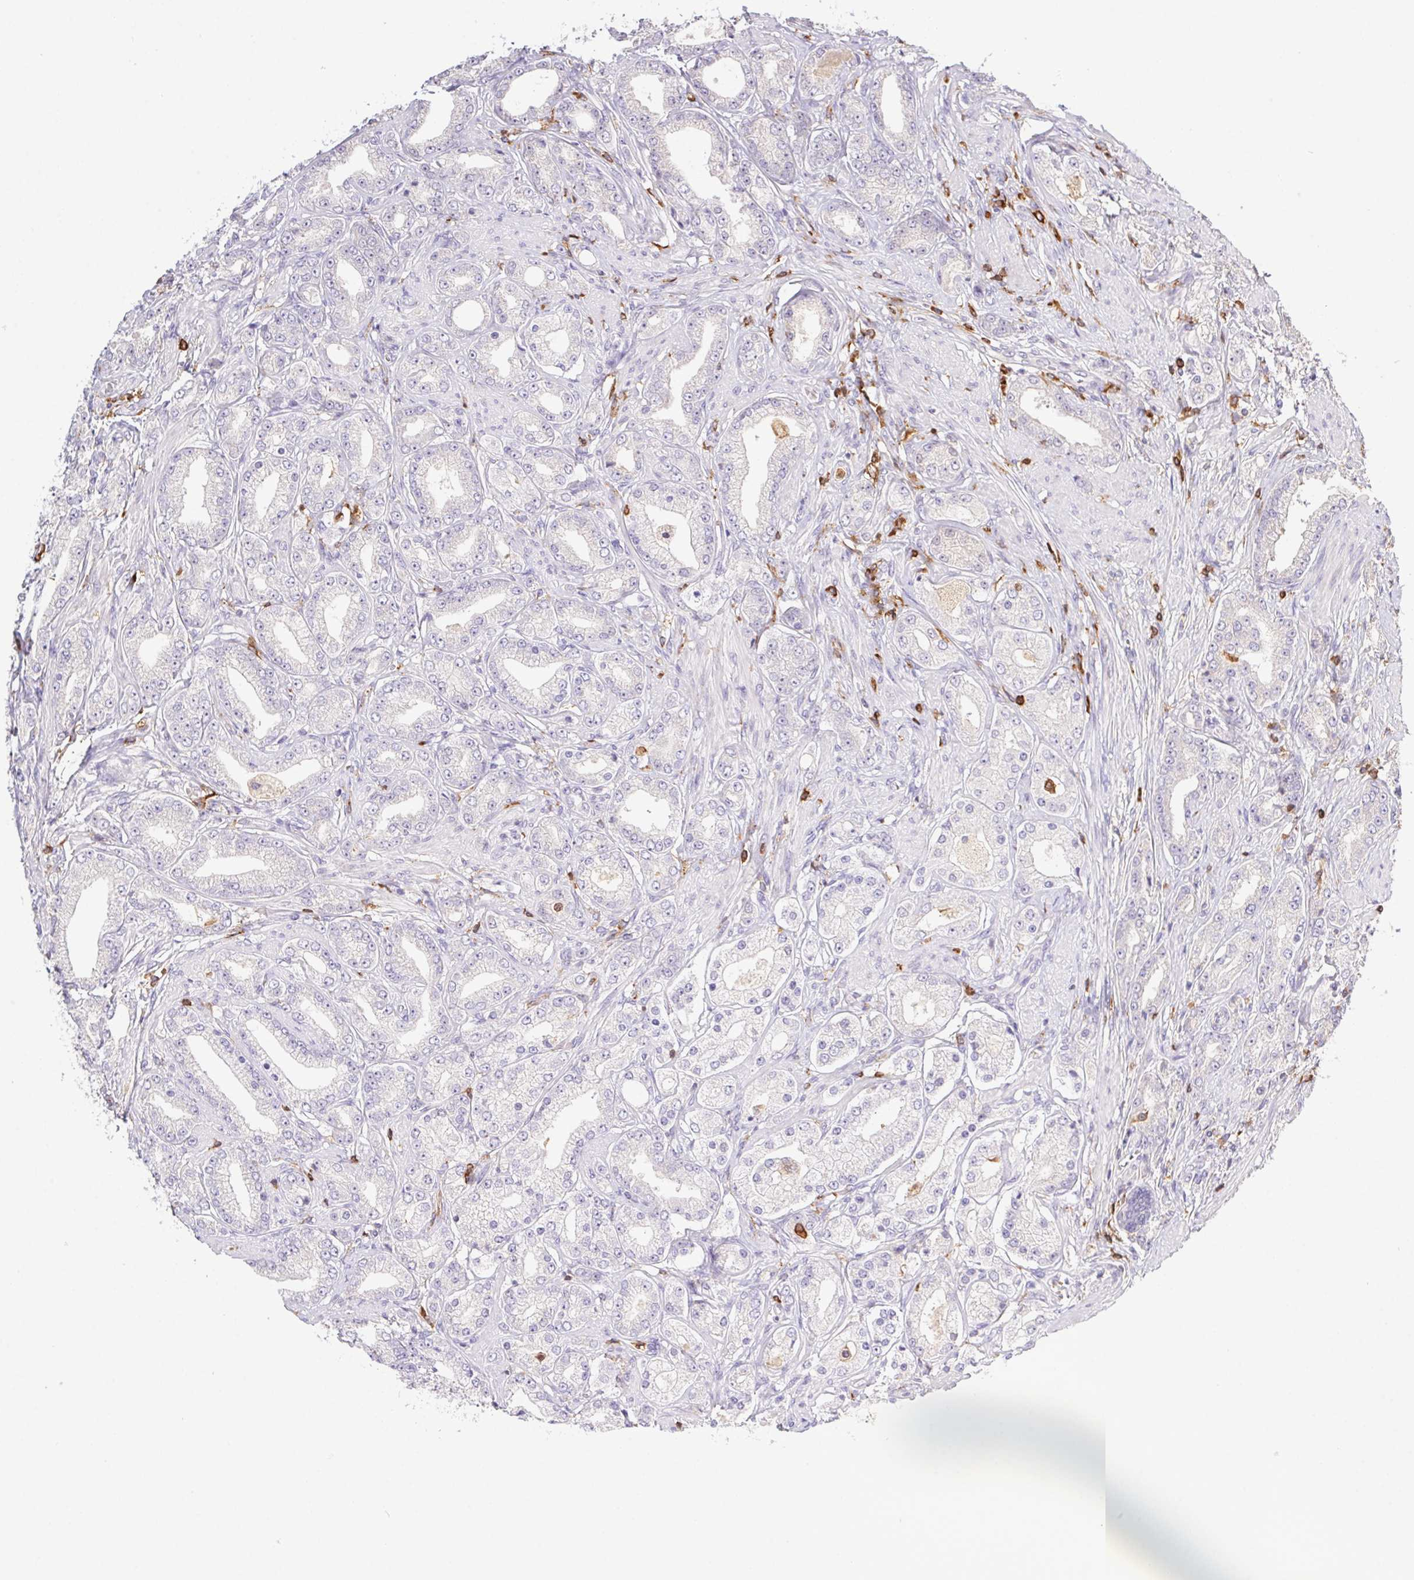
{"staining": {"intensity": "negative", "quantity": "none", "location": "none"}, "tissue": "prostate cancer", "cell_type": "Tumor cells", "image_type": "cancer", "snomed": [{"axis": "morphology", "description": "Adenocarcinoma, High grade"}, {"axis": "topography", "description": "Prostate"}], "caption": "Tumor cells are negative for brown protein staining in prostate cancer (high-grade adenocarcinoma).", "gene": "APBB1IP", "patient": {"sex": "male", "age": 67}}